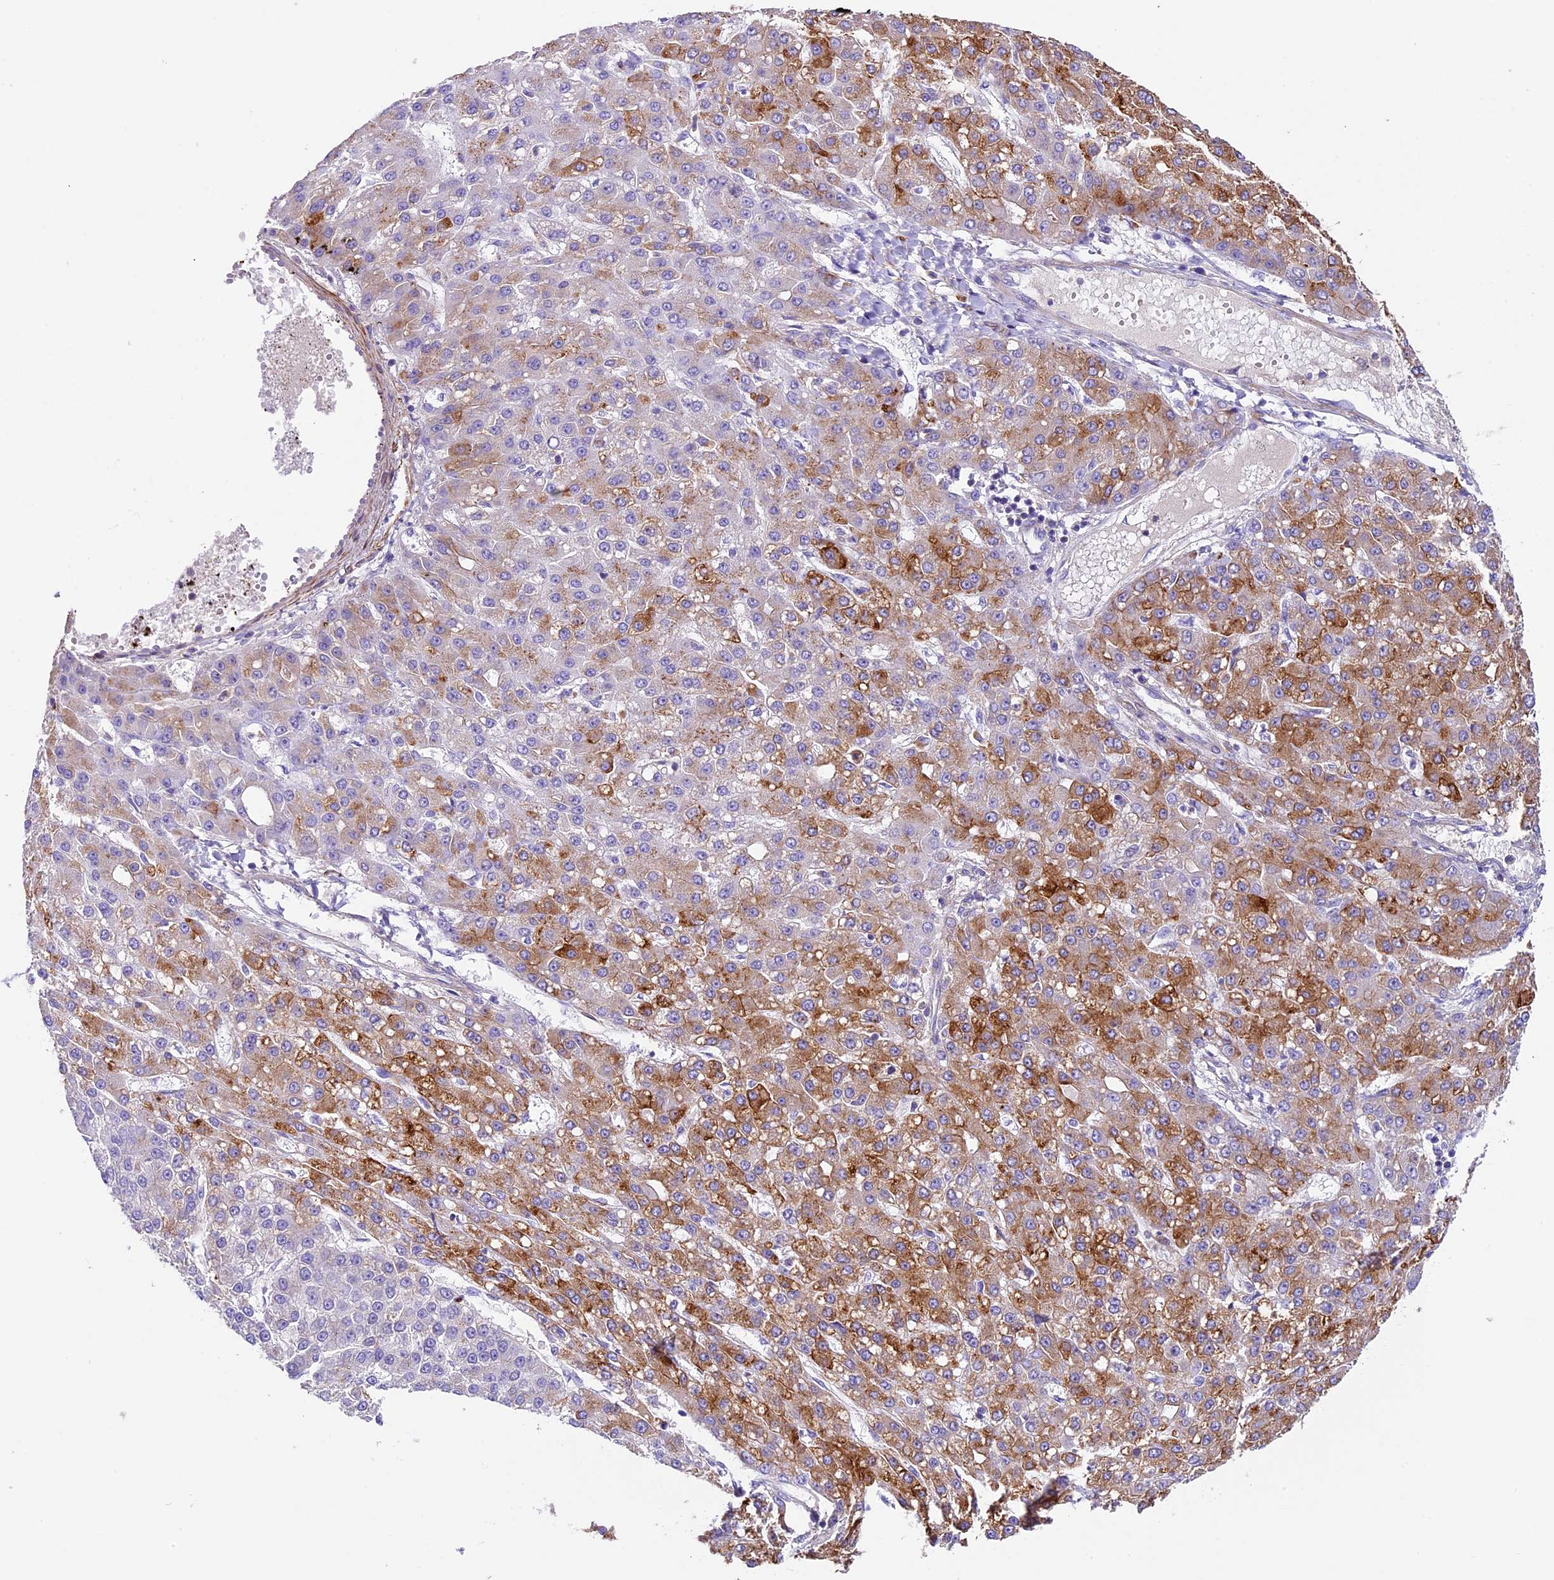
{"staining": {"intensity": "moderate", "quantity": "25%-75%", "location": "cytoplasmic/membranous"}, "tissue": "liver cancer", "cell_type": "Tumor cells", "image_type": "cancer", "snomed": [{"axis": "morphology", "description": "Carcinoma, Hepatocellular, NOS"}, {"axis": "topography", "description": "Liver"}], "caption": "Protein expression analysis of human liver hepatocellular carcinoma reveals moderate cytoplasmic/membranous staining in about 25%-75% of tumor cells.", "gene": "TBC1D1", "patient": {"sex": "male", "age": 67}}